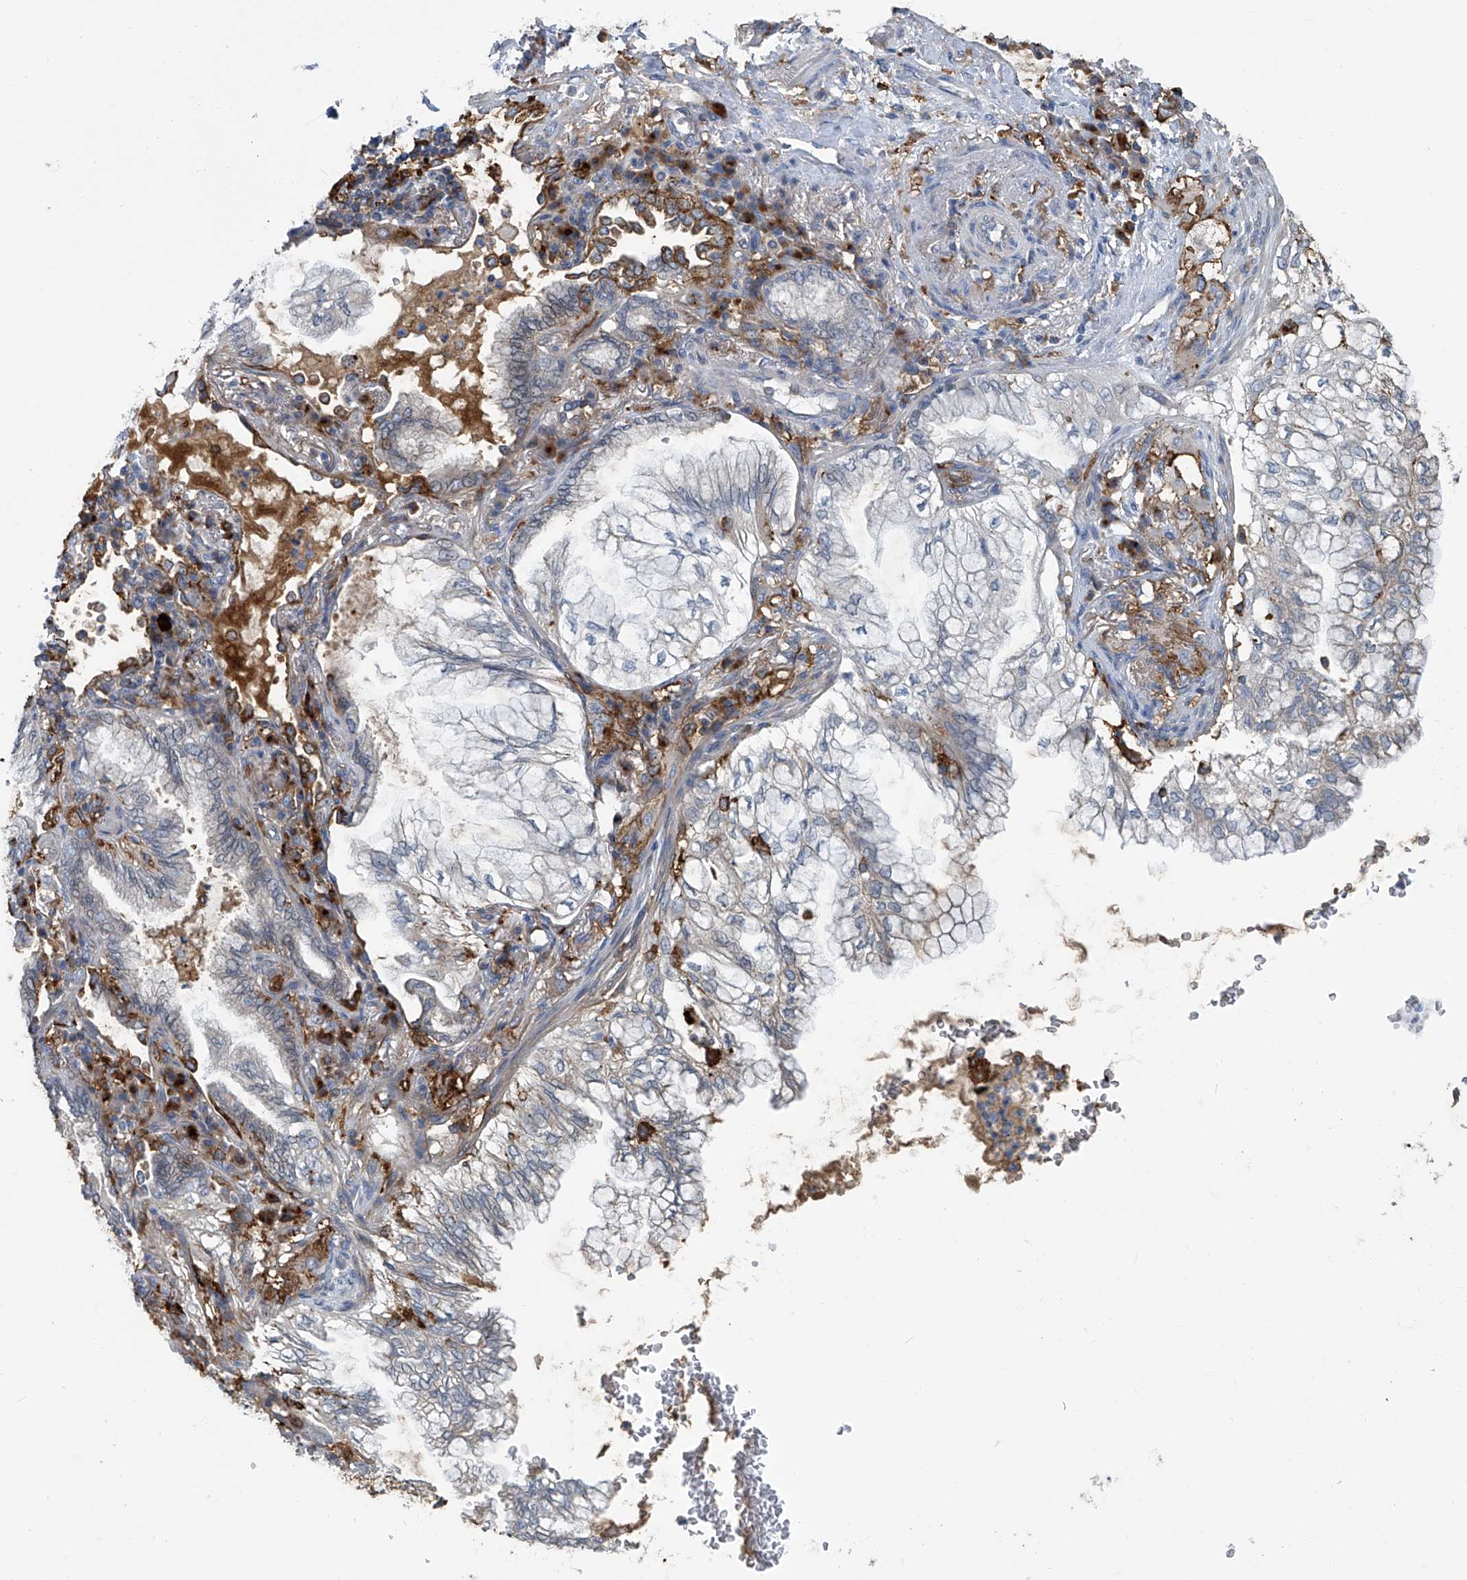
{"staining": {"intensity": "negative", "quantity": "none", "location": "none"}, "tissue": "lung cancer", "cell_type": "Tumor cells", "image_type": "cancer", "snomed": [{"axis": "morphology", "description": "Adenocarcinoma, NOS"}, {"axis": "topography", "description": "Lung"}], "caption": "High power microscopy photomicrograph of an immunohistochemistry micrograph of lung cancer, revealing no significant staining in tumor cells. (Brightfield microscopy of DAB IHC at high magnification).", "gene": "FAM167A", "patient": {"sex": "female", "age": 70}}